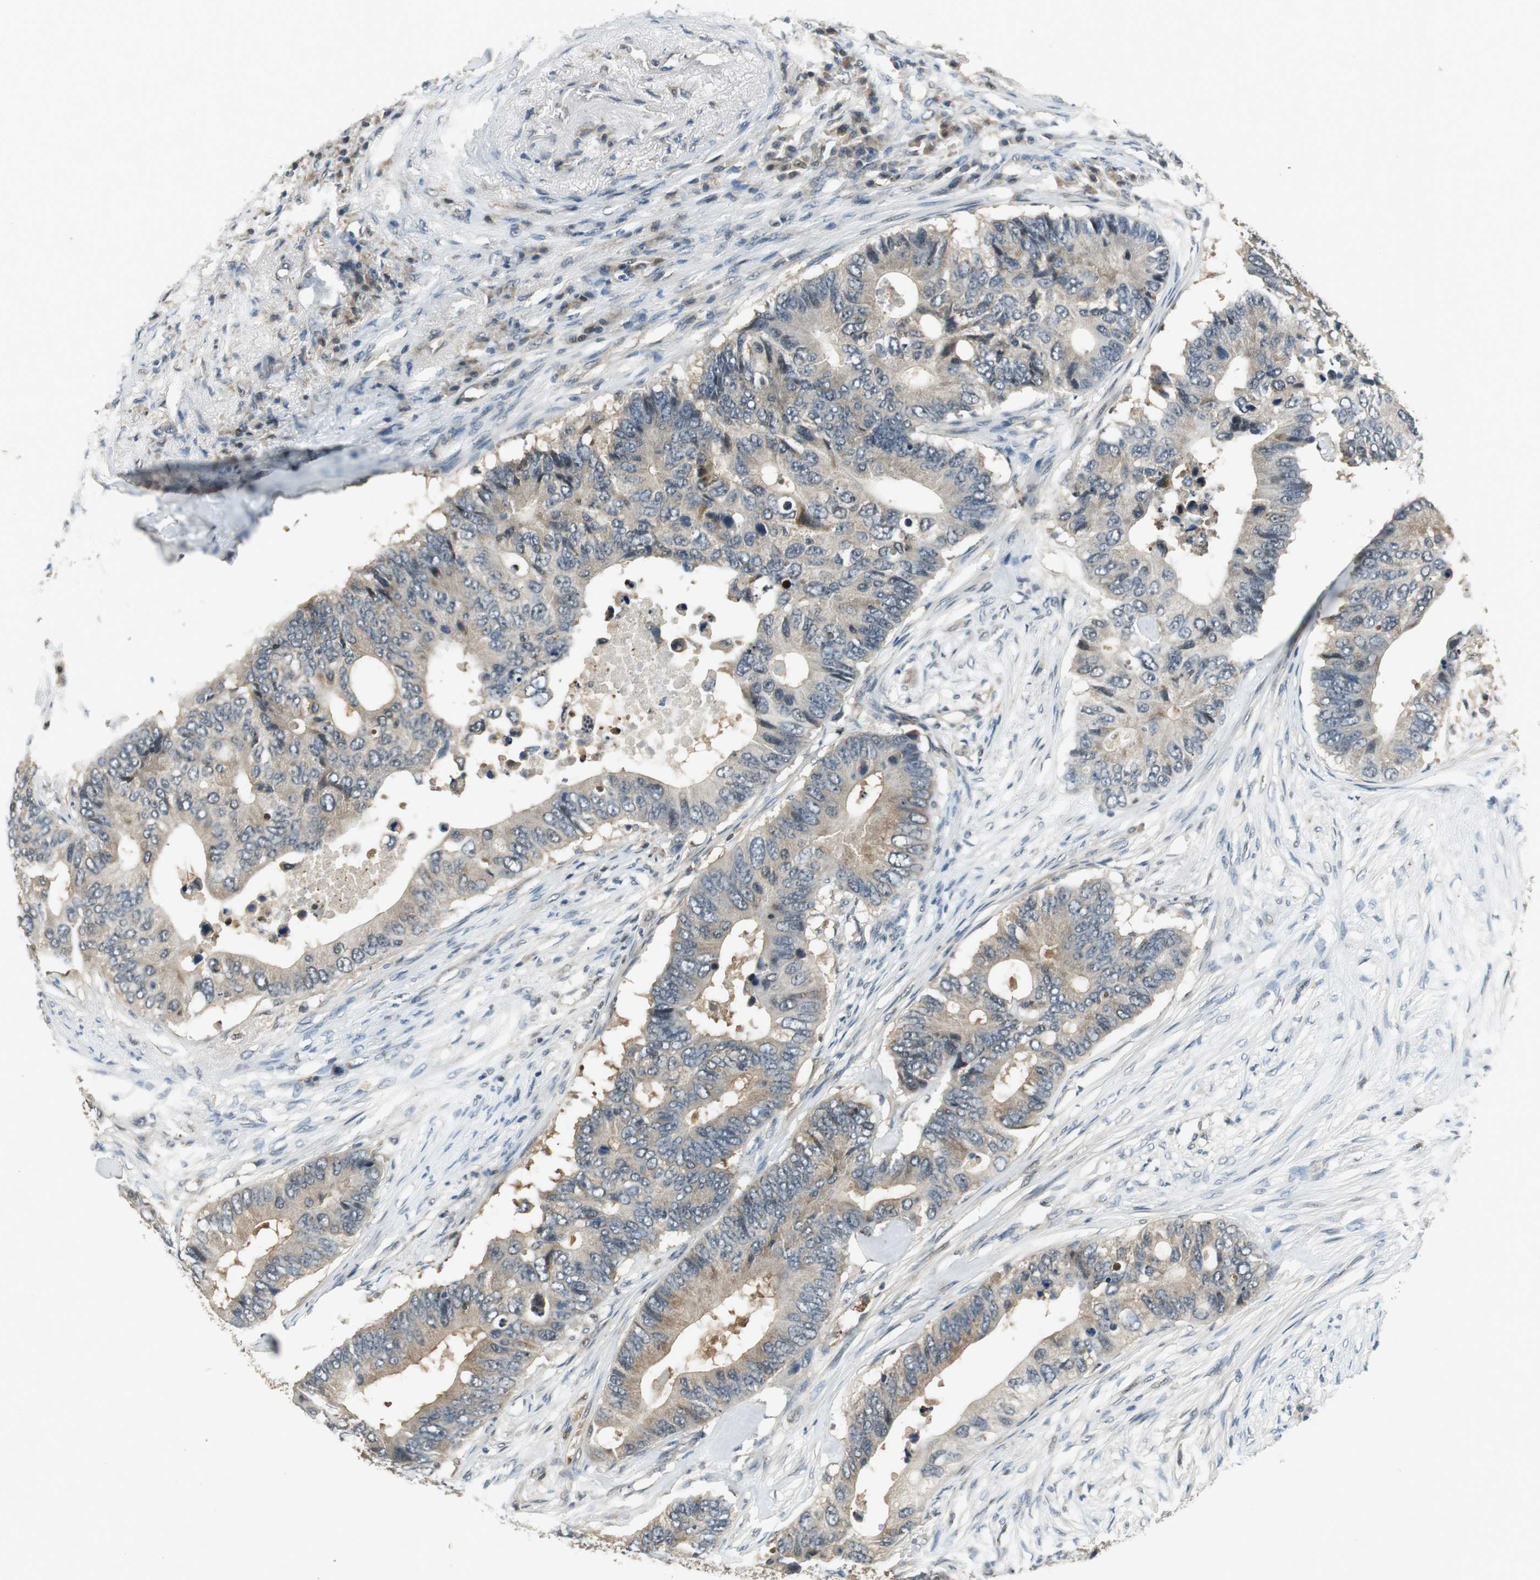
{"staining": {"intensity": "weak", "quantity": ">75%", "location": "cytoplasmic/membranous"}, "tissue": "colorectal cancer", "cell_type": "Tumor cells", "image_type": "cancer", "snomed": [{"axis": "morphology", "description": "Adenocarcinoma, NOS"}, {"axis": "topography", "description": "Colon"}], "caption": "Immunohistochemistry image of human colorectal cancer (adenocarcinoma) stained for a protein (brown), which exhibits low levels of weak cytoplasmic/membranous staining in approximately >75% of tumor cells.", "gene": "PSMB4", "patient": {"sex": "male", "age": 71}}